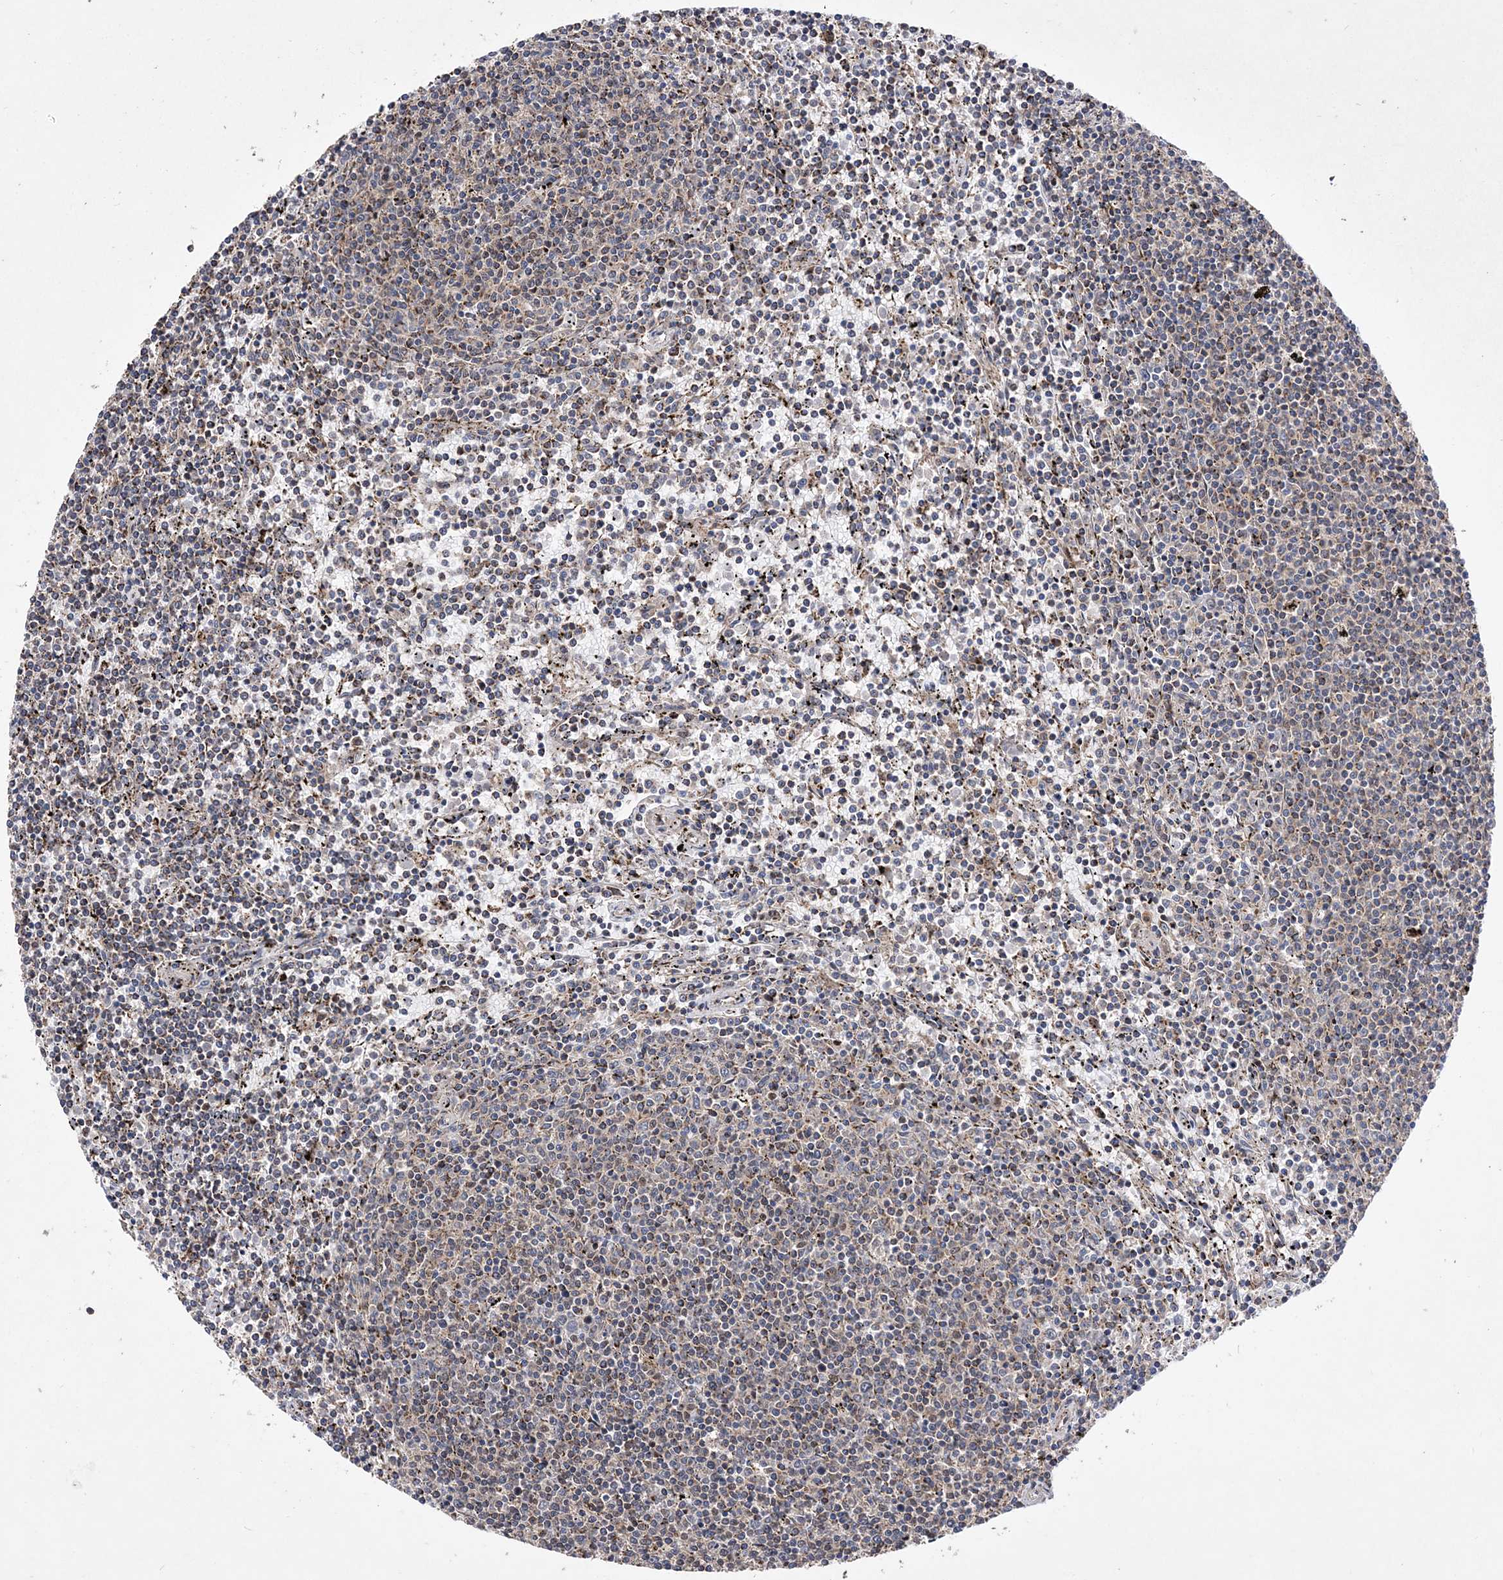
{"staining": {"intensity": "negative", "quantity": "none", "location": "none"}, "tissue": "lymphoma", "cell_type": "Tumor cells", "image_type": "cancer", "snomed": [{"axis": "morphology", "description": "Malignant lymphoma, non-Hodgkin's type, Low grade"}, {"axis": "topography", "description": "Spleen"}], "caption": "DAB immunohistochemical staining of malignant lymphoma, non-Hodgkin's type (low-grade) demonstrates no significant staining in tumor cells. The staining is performed using DAB brown chromogen with nuclei counter-stained in using hematoxylin.", "gene": "BOD1L1", "patient": {"sex": "female", "age": 50}}